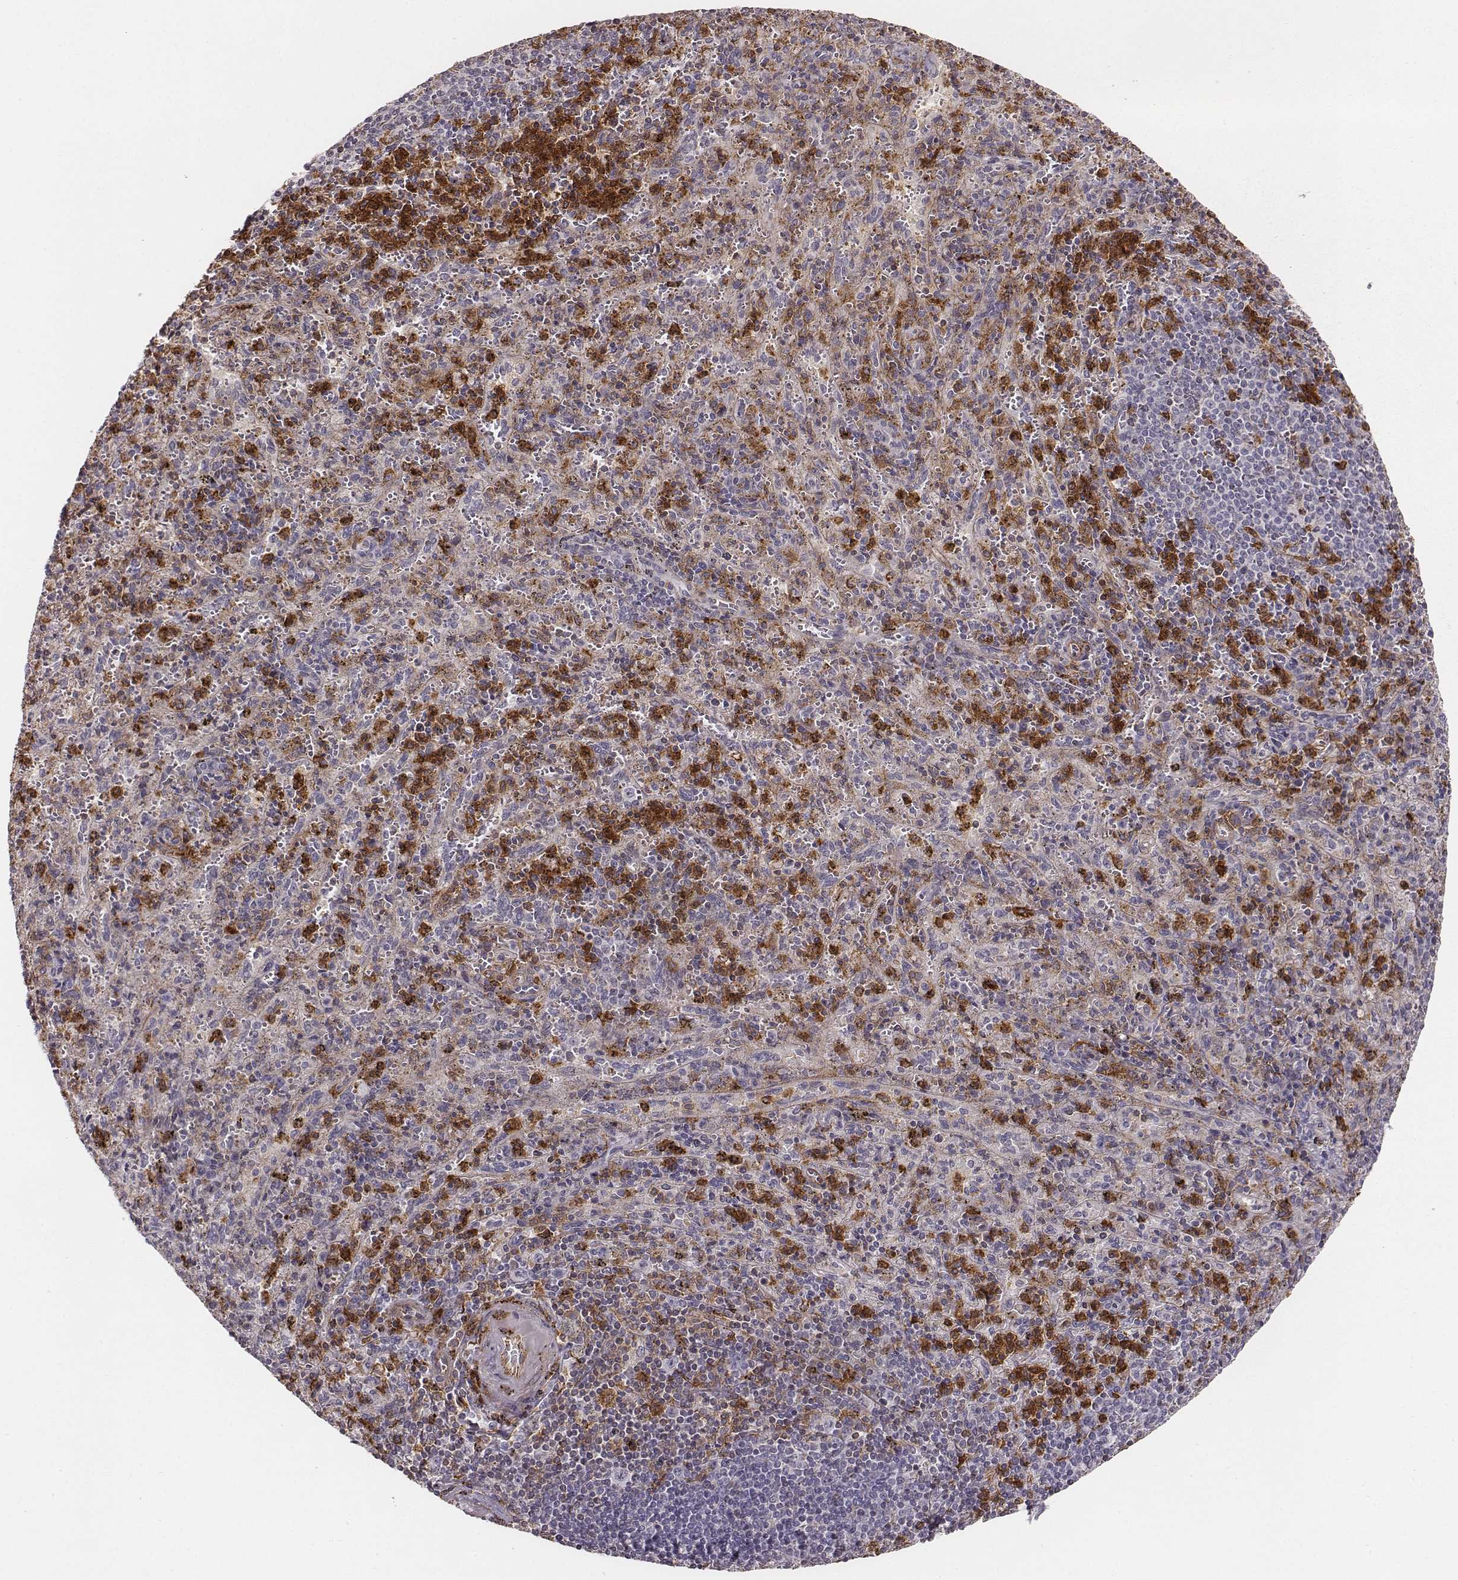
{"staining": {"intensity": "strong", "quantity": "<25%", "location": "cytoplasmic/membranous"}, "tissue": "spleen", "cell_type": "Cells in red pulp", "image_type": "normal", "snomed": [{"axis": "morphology", "description": "Normal tissue, NOS"}, {"axis": "topography", "description": "Spleen"}], "caption": "An immunohistochemistry (IHC) photomicrograph of unremarkable tissue is shown. Protein staining in brown shows strong cytoplasmic/membranous positivity in spleen within cells in red pulp.", "gene": "ZYX", "patient": {"sex": "male", "age": 57}}